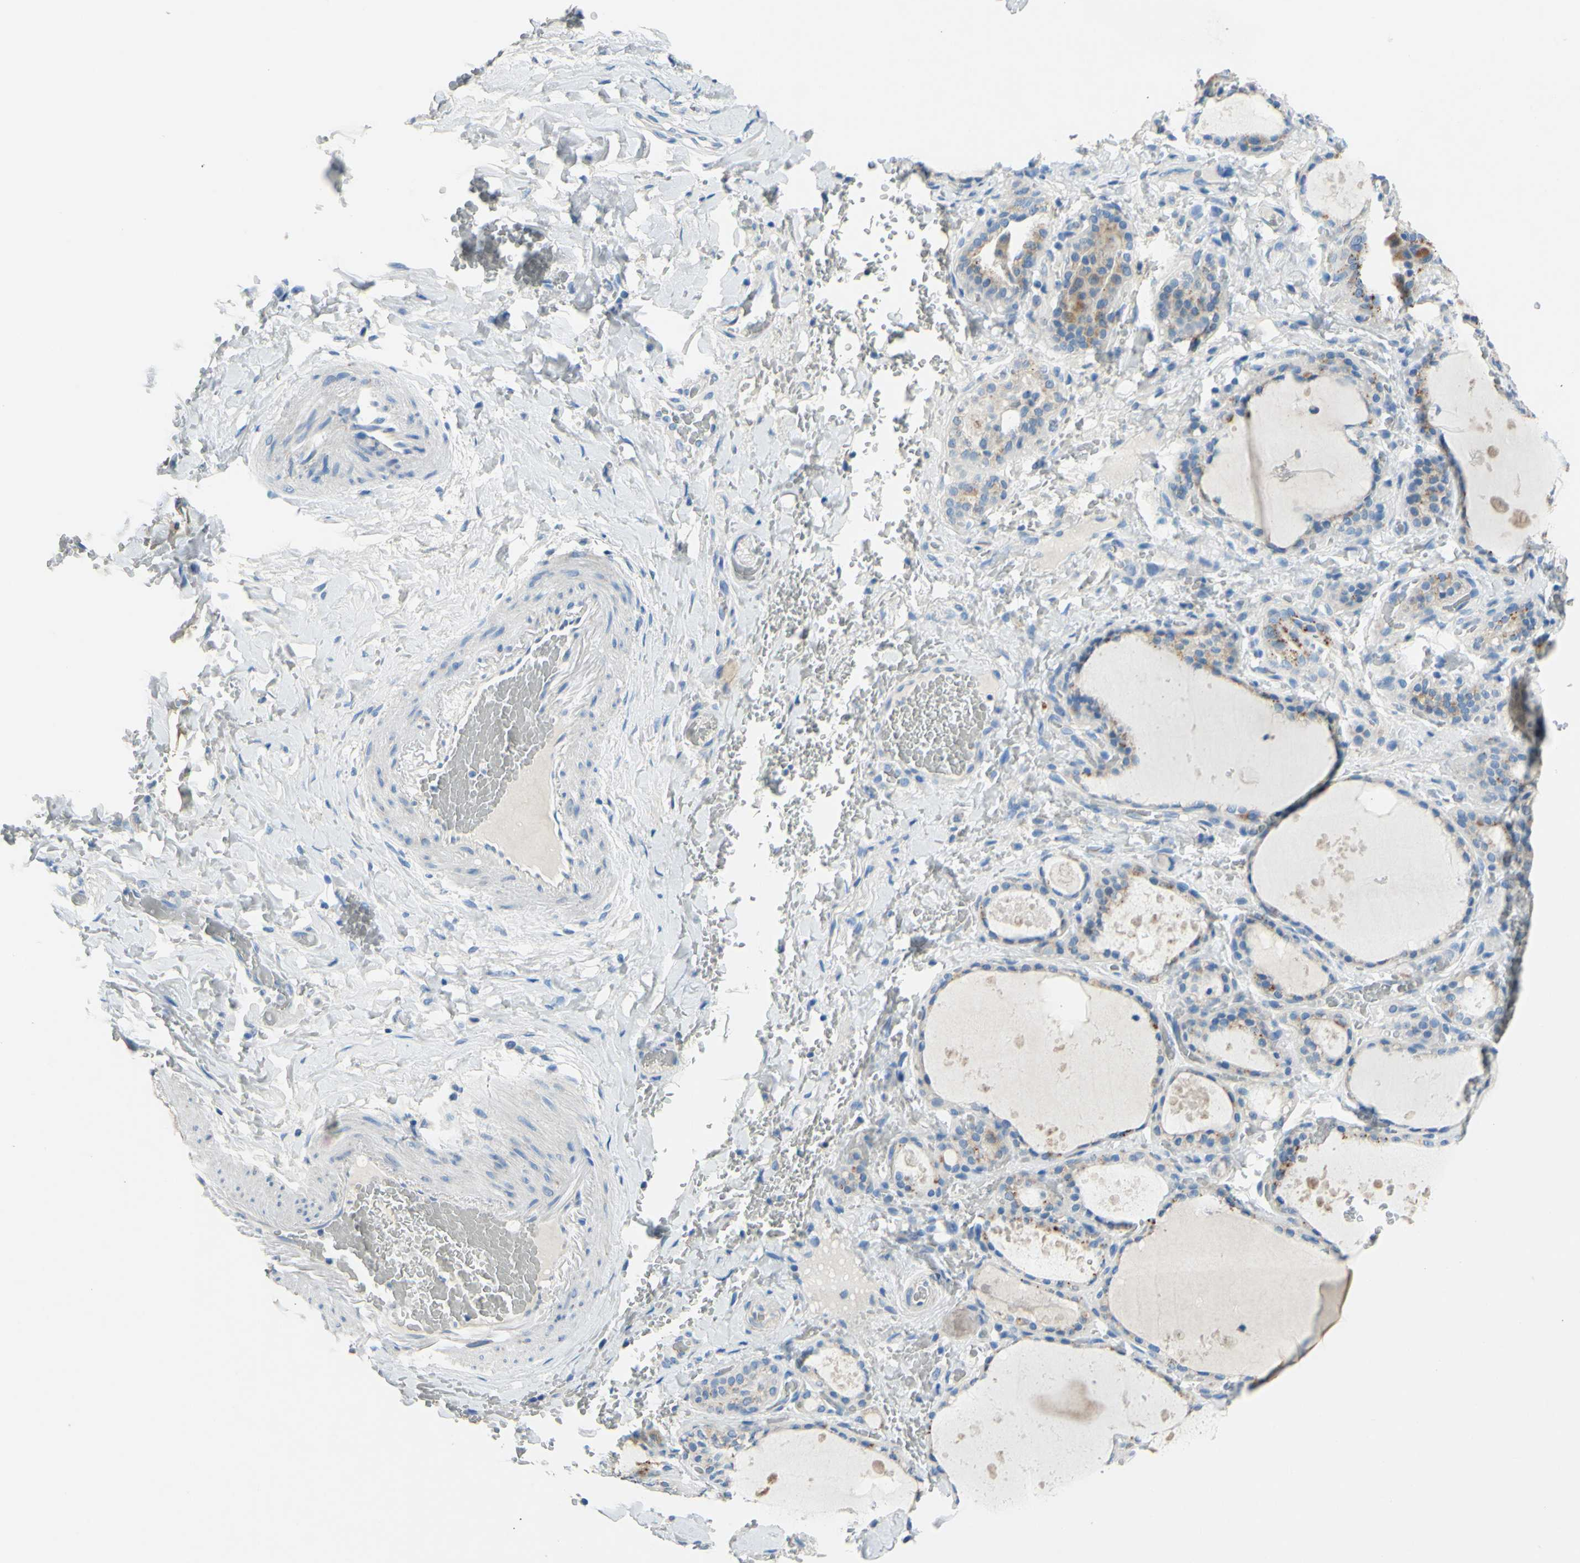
{"staining": {"intensity": "moderate", "quantity": "<25%", "location": "cytoplasmic/membranous"}, "tissue": "thyroid gland", "cell_type": "Glandular cells", "image_type": "normal", "snomed": [{"axis": "morphology", "description": "Normal tissue, NOS"}, {"axis": "topography", "description": "Thyroid gland"}], "caption": "Glandular cells display low levels of moderate cytoplasmic/membranous expression in approximately <25% of cells in unremarkable human thyroid gland.", "gene": "CDH10", "patient": {"sex": "male", "age": 61}}